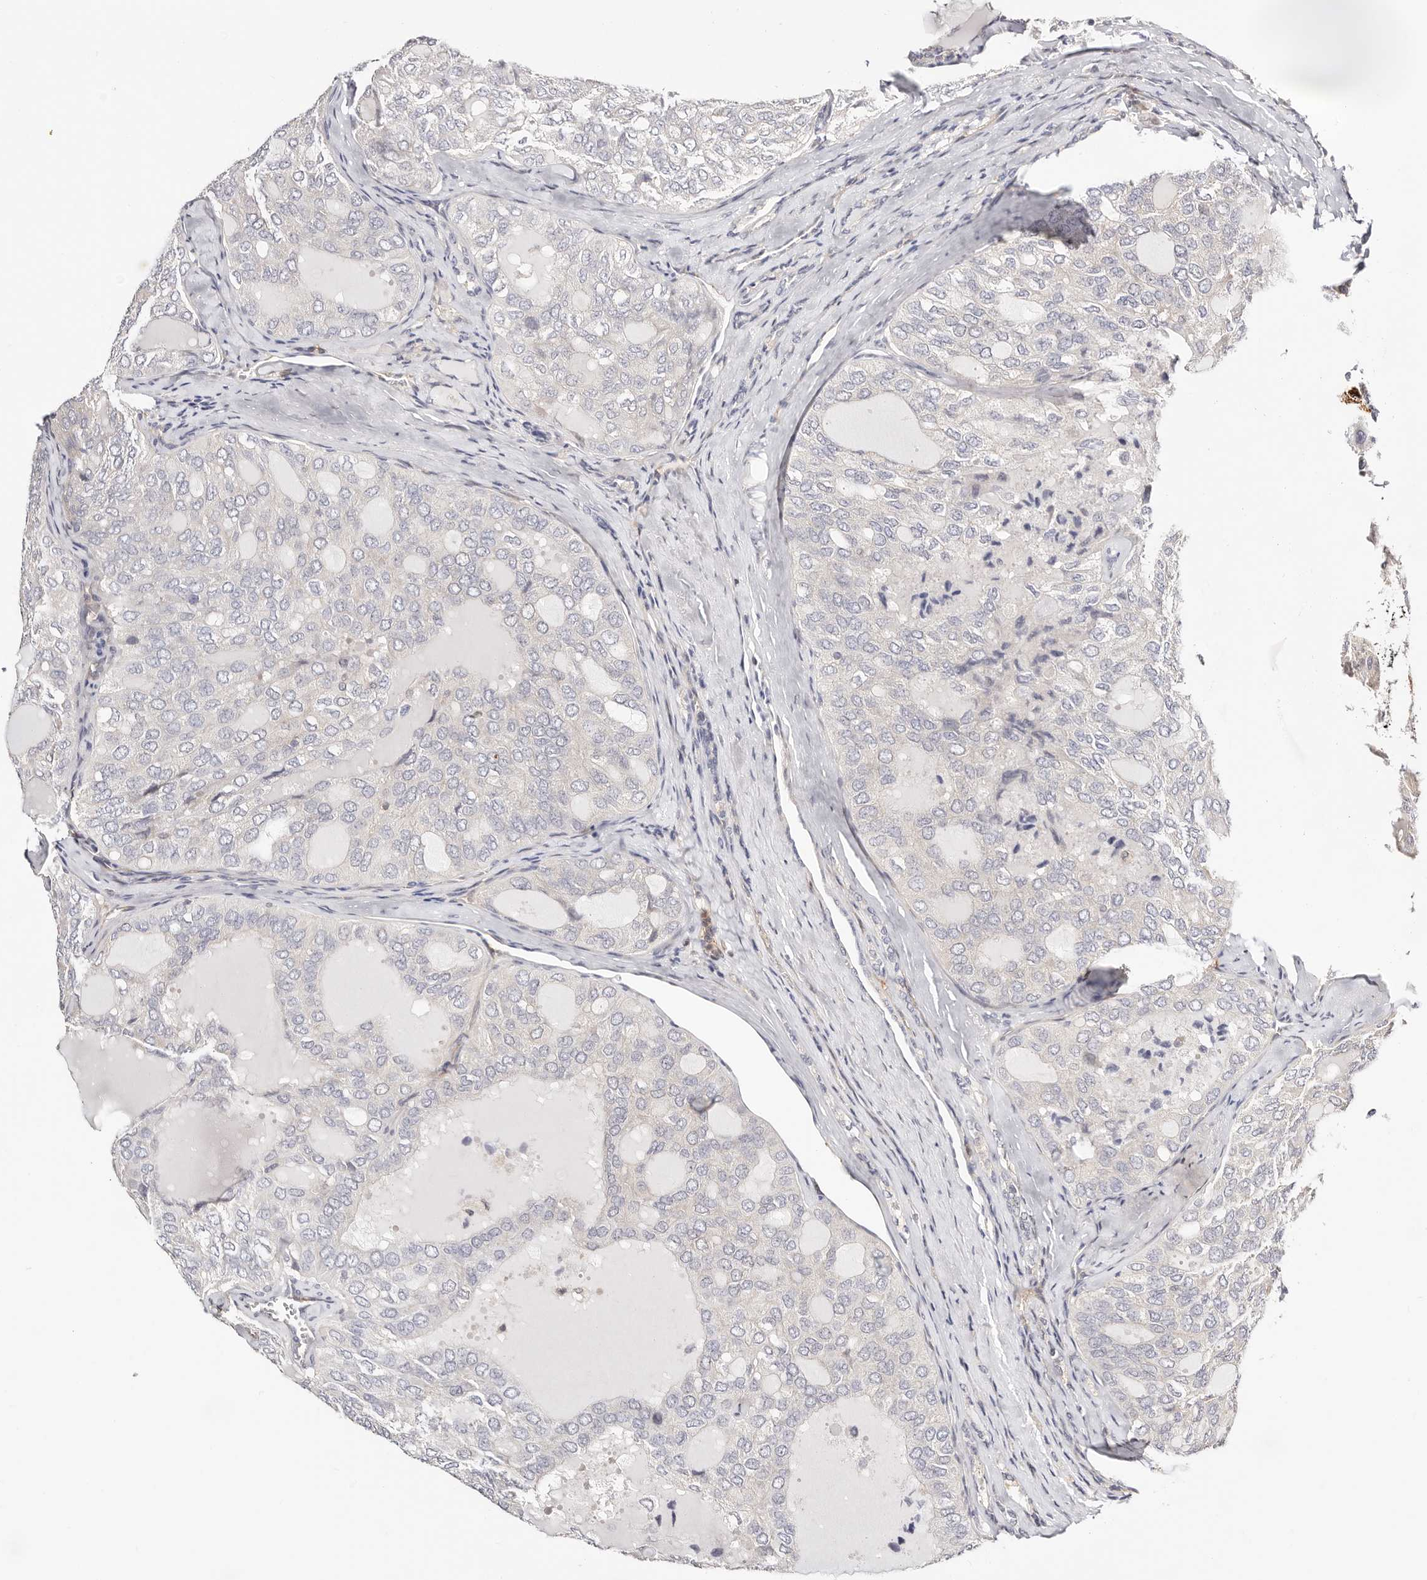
{"staining": {"intensity": "negative", "quantity": "none", "location": "none"}, "tissue": "thyroid cancer", "cell_type": "Tumor cells", "image_type": "cancer", "snomed": [{"axis": "morphology", "description": "Follicular adenoma carcinoma, NOS"}, {"axis": "topography", "description": "Thyroid gland"}], "caption": "Protein analysis of follicular adenoma carcinoma (thyroid) demonstrates no significant staining in tumor cells. (DAB (3,3'-diaminobenzidine) IHC visualized using brightfield microscopy, high magnification).", "gene": "STAT5A", "patient": {"sex": "male", "age": 75}}